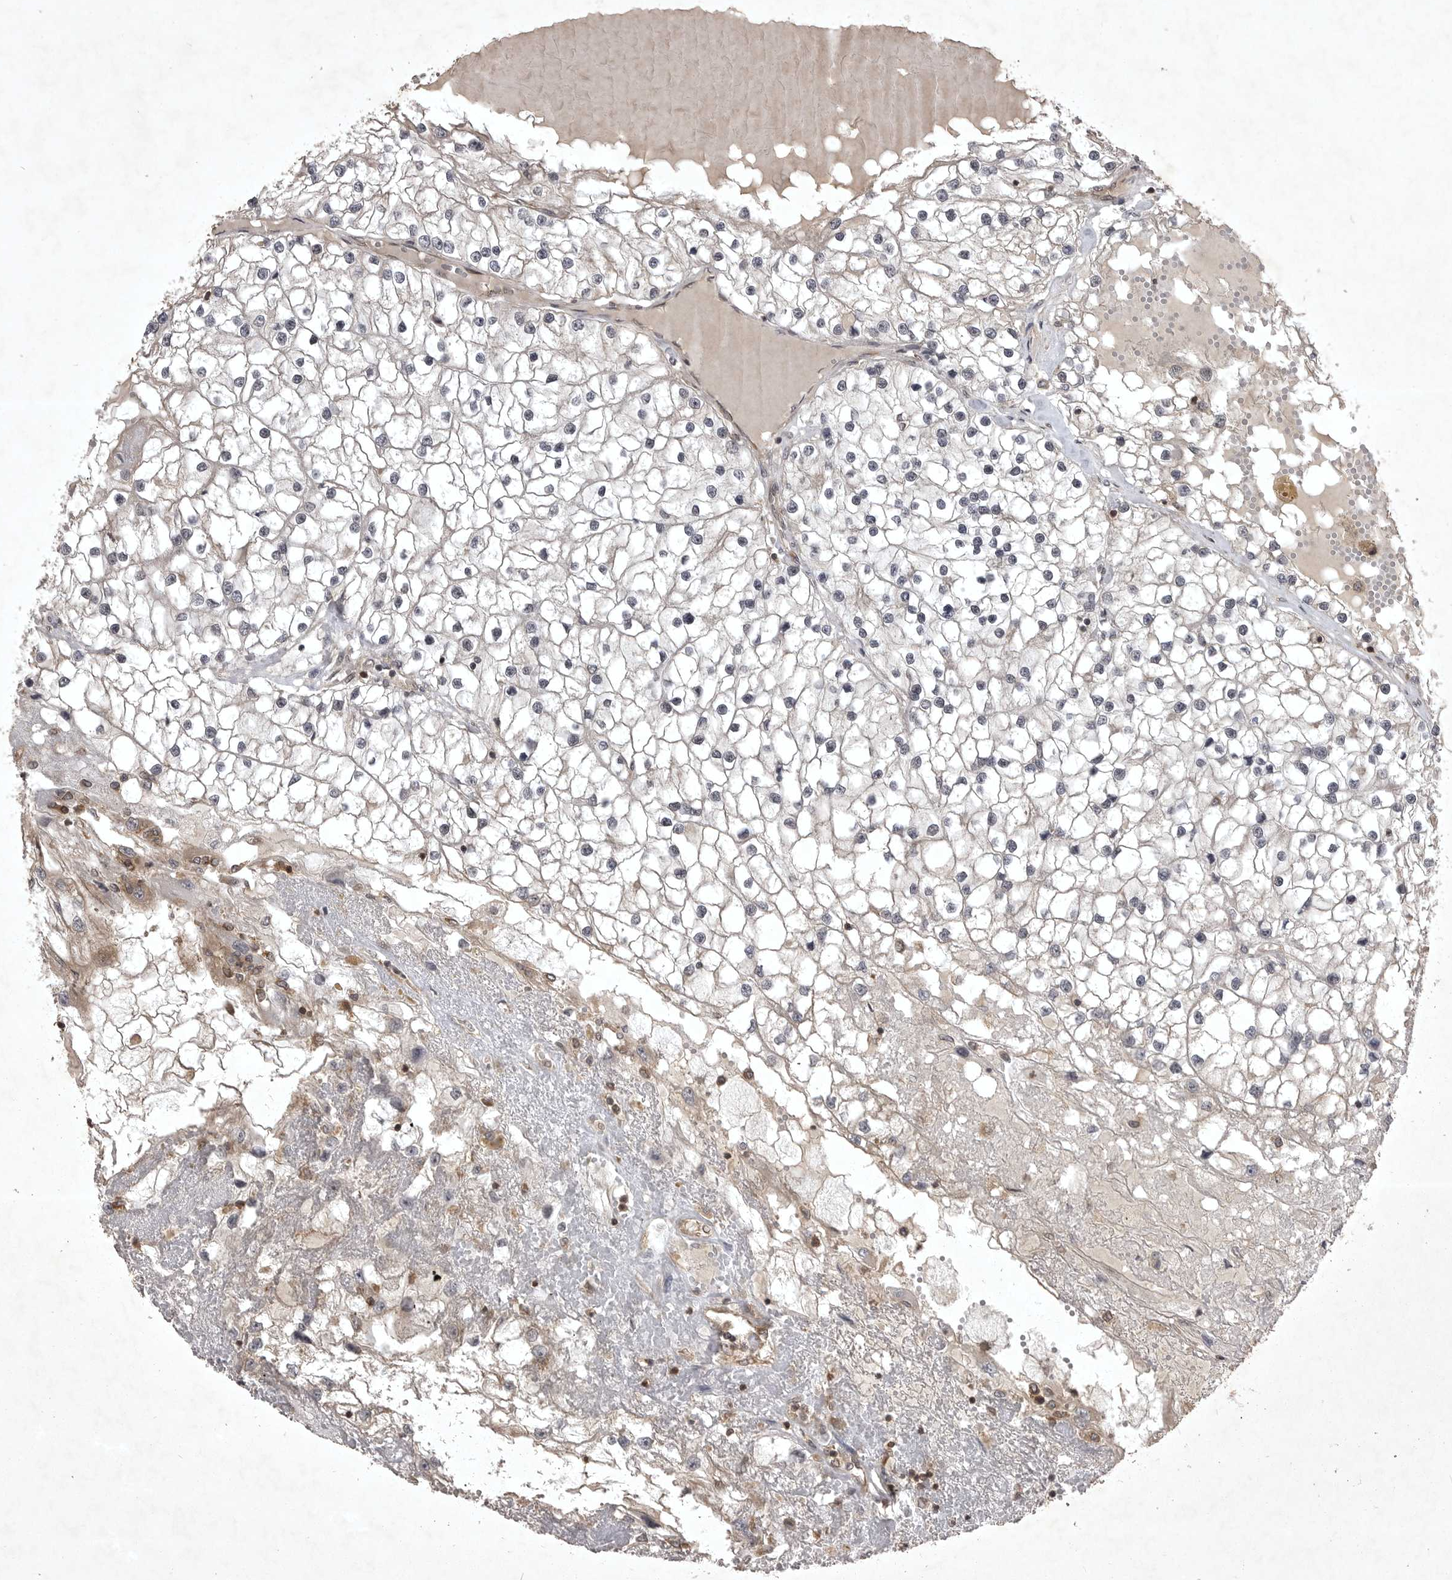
{"staining": {"intensity": "negative", "quantity": "none", "location": "none"}, "tissue": "renal cancer", "cell_type": "Tumor cells", "image_type": "cancer", "snomed": [{"axis": "morphology", "description": "Adenocarcinoma, NOS"}, {"axis": "topography", "description": "Kidney"}], "caption": "Tumor cells are negative for brown protein staining in renal cancer.", "gene": "STK24", "patient": {"sex": "male", "age": 68}}